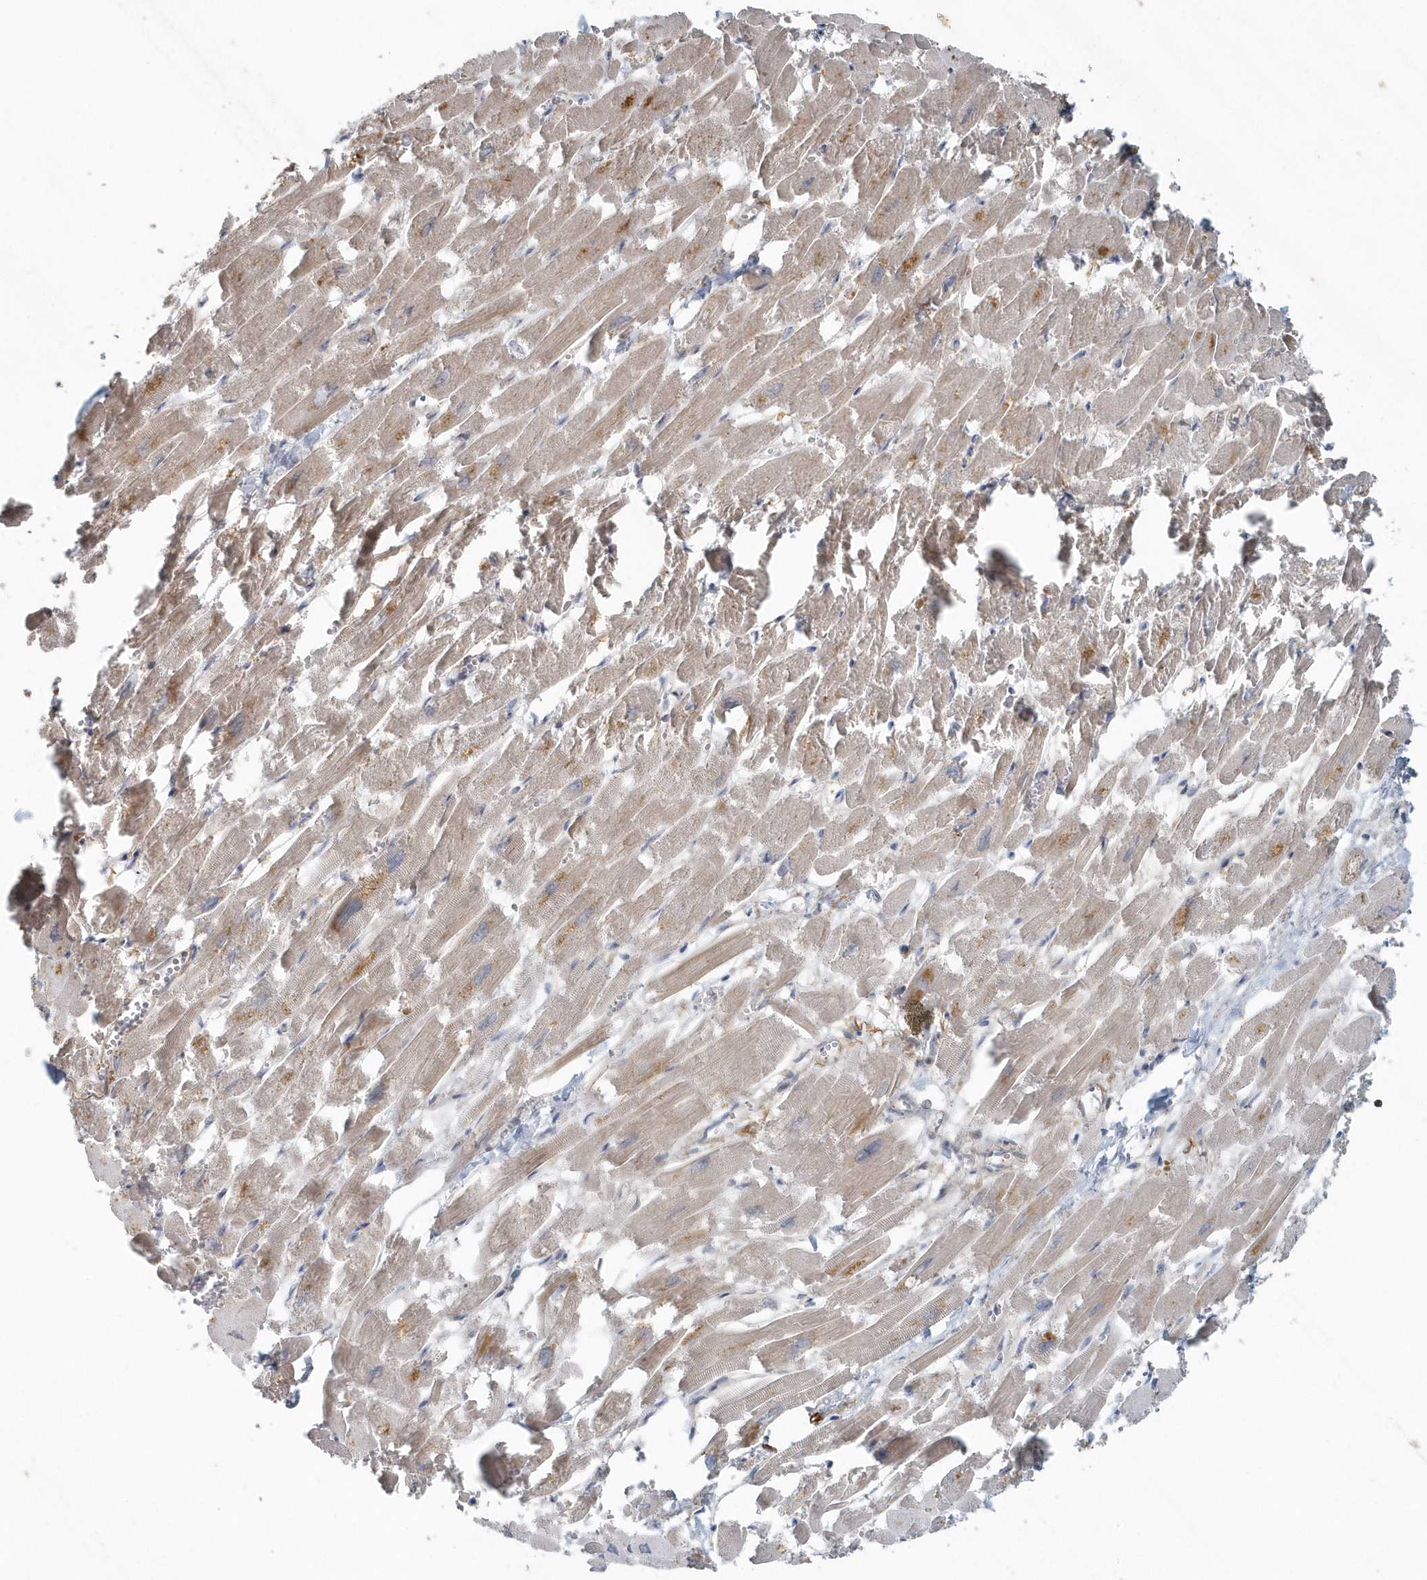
{"staining": {"intensity": "weak", "quantity": "25%-75%", "location": "cytoplasmic/membranous"}, "tissue": "heart muscle", "cell_type": "Cardiomyocytes", "image_type": "normal", "snomed": [{"axis": "morphology", "description": "Normal tissue, NOS"}, {"axis": "topography", "description": "Heart"}], "caption": "IHC of unremarkable heart muscle reveals low levels of weak cytoplasmic/membranous positivity in about 25%-75% of cardiomyocytes. (DAB (3,3'-diaminobenzidine) = brown stain, brightfield microscopy at high magnification).", "gene": "MMUT", "patient": {"sex": "male", "age": 54}}